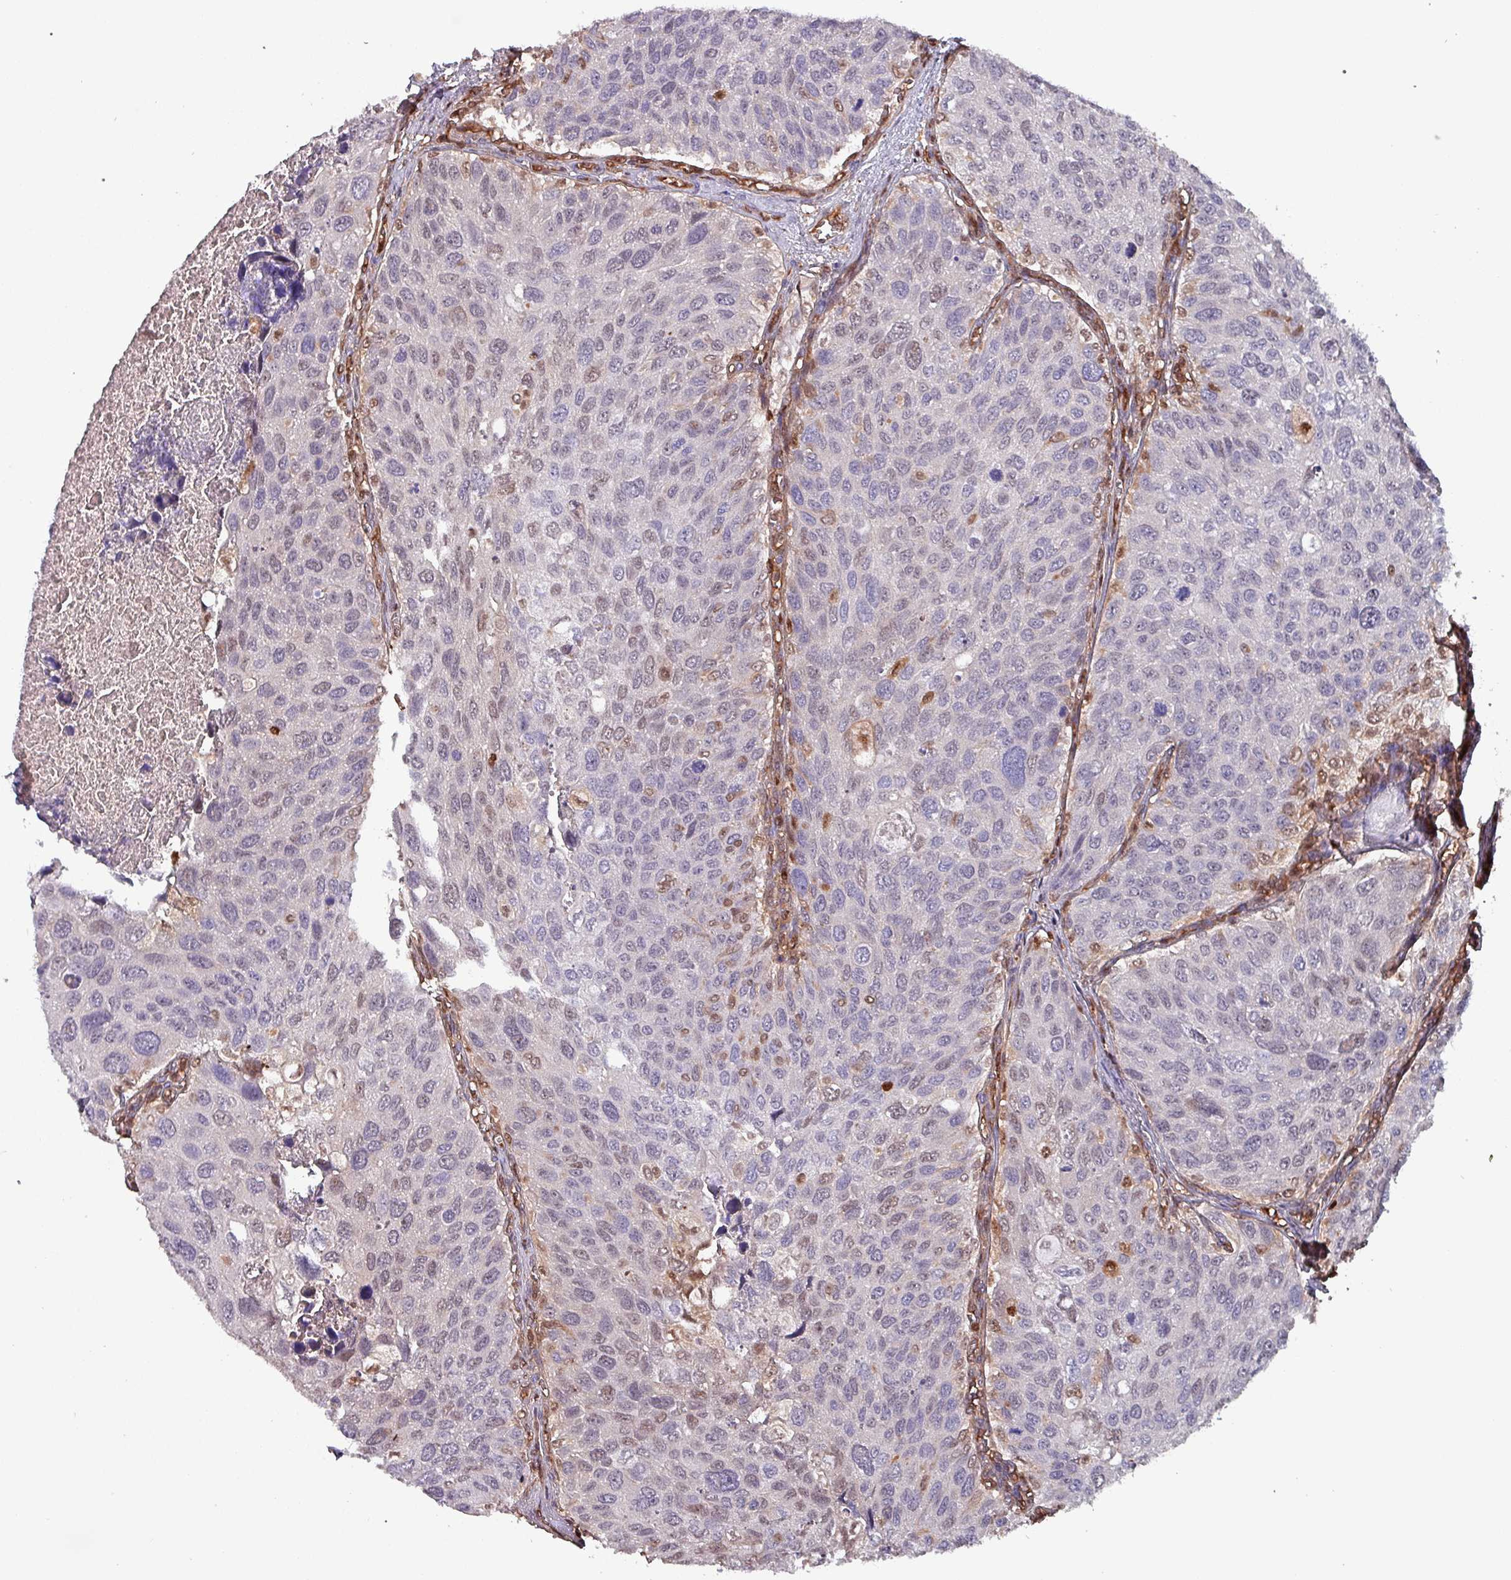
{"staining": {"intensity": "moderate", "quantity": "<25%", "location": "cytoplasmic/membranous,nuclear"}, "tissue": "urothelial cancer", "cell_type": "Tumor cells", "image_type": "cancer", "snomed": [{"axis": "morphology", "description": "Urothelial carcinoma, NOS"}, {"axis": "topography", "description": "Urinary bladder"}], "caption": "Protein expression analysis of human transitional cell carcinoma reveals moderate cytoplasmic/membranous and nuclear expression in approximately <25% of tumor cells. (DAB (3,3'-diaminobenzidine) IHC, brown staining for protein, blue staining for nuclei).", "gene": "PSMB8", "patient": {"sex": "male", "age": 80}}